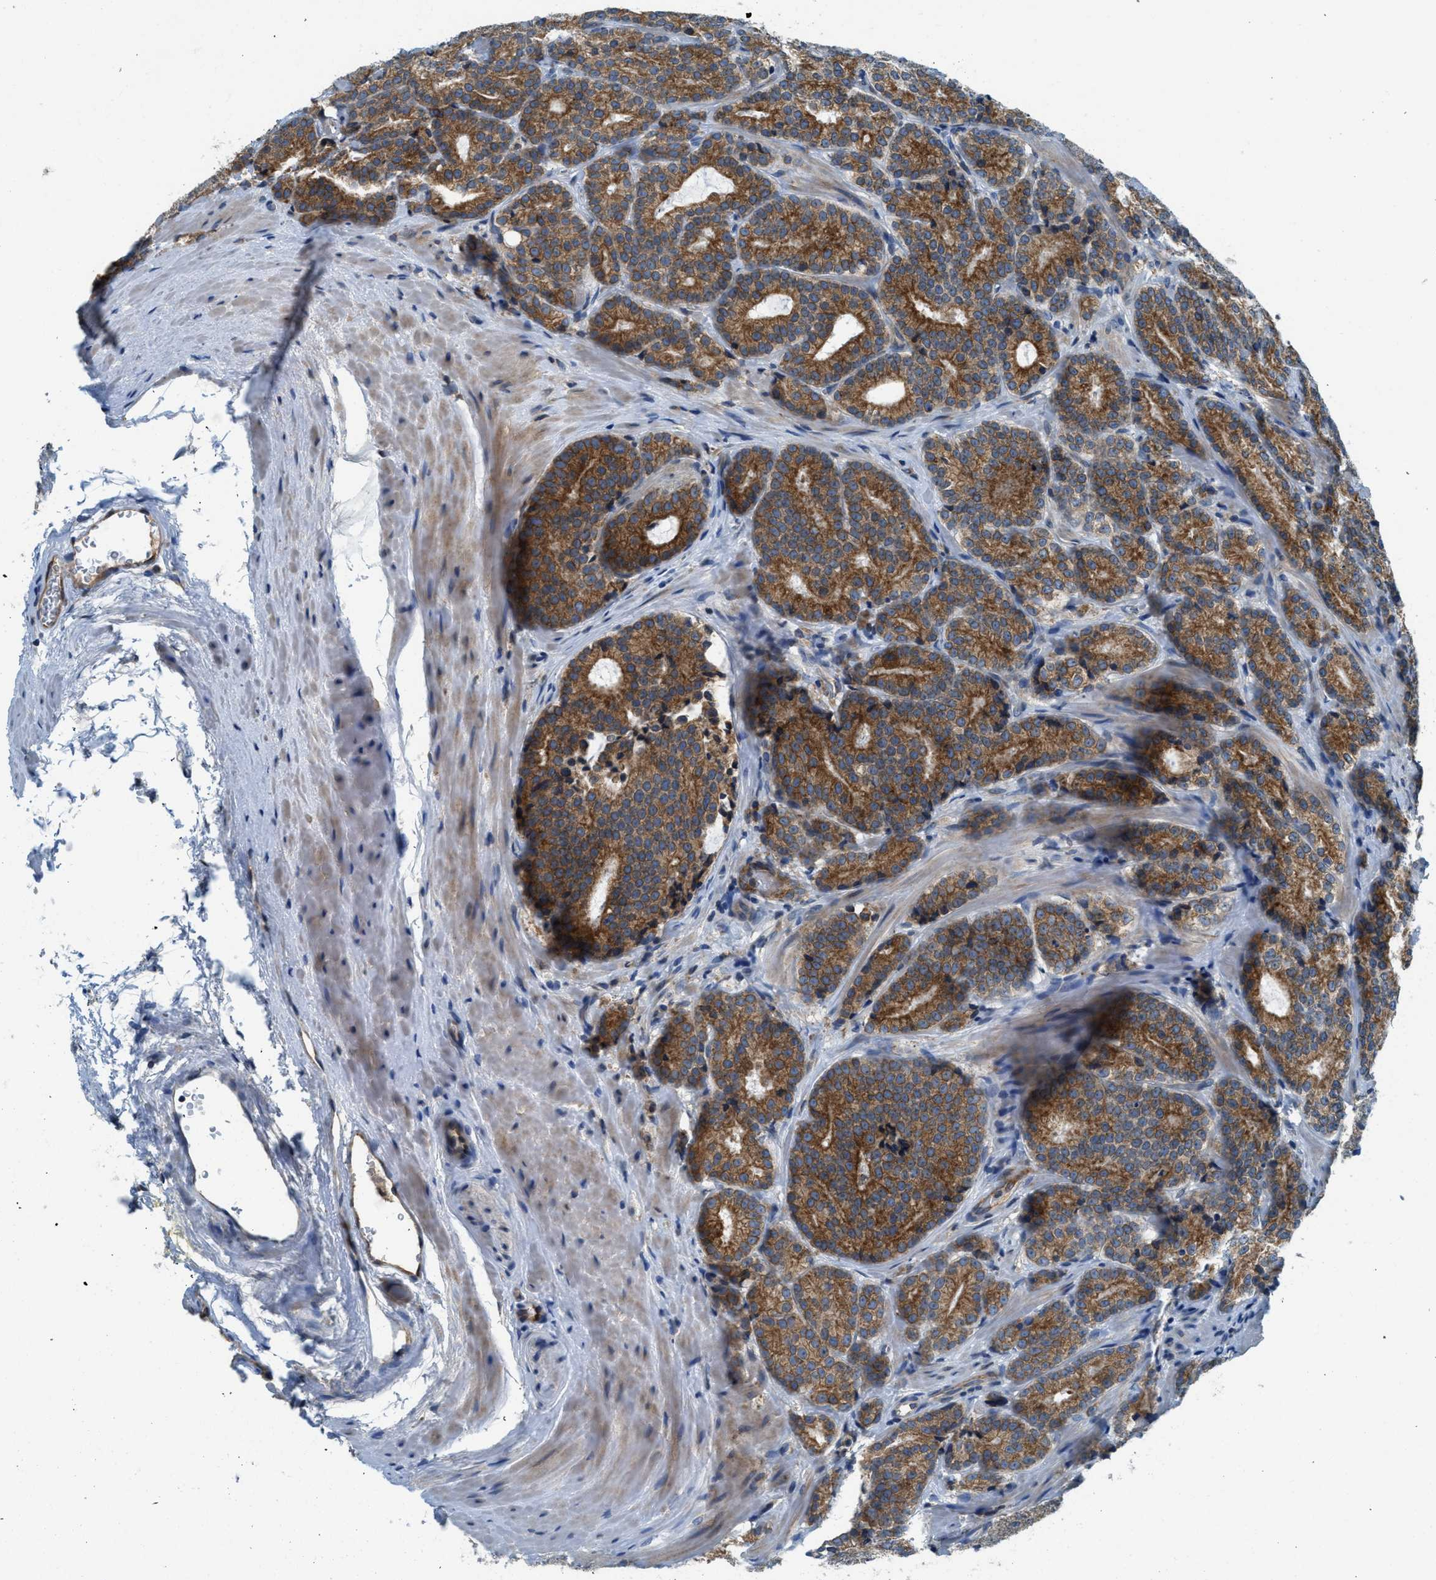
{"staining": {"intensity": "strong", "quantity": ">75%", "location": "cytoplasmic/membranous"}, "tissue": "prostate cancer", "cell_type": "Tumor cells", "image_type": "cancer", "snomed": [{"axis": "morphology", "description": "Adenocarcinoma, High grade"}, {"axis": "topography", "description": "Prostate"}], "caption": "Prostate cancer stained with immunohistochemistry demonstrates strong cytoplasmic/membranous expression in about >75% of tumor cells.", "gene": "BCAP31", "patient": {"sex": "male", "age": 61}}